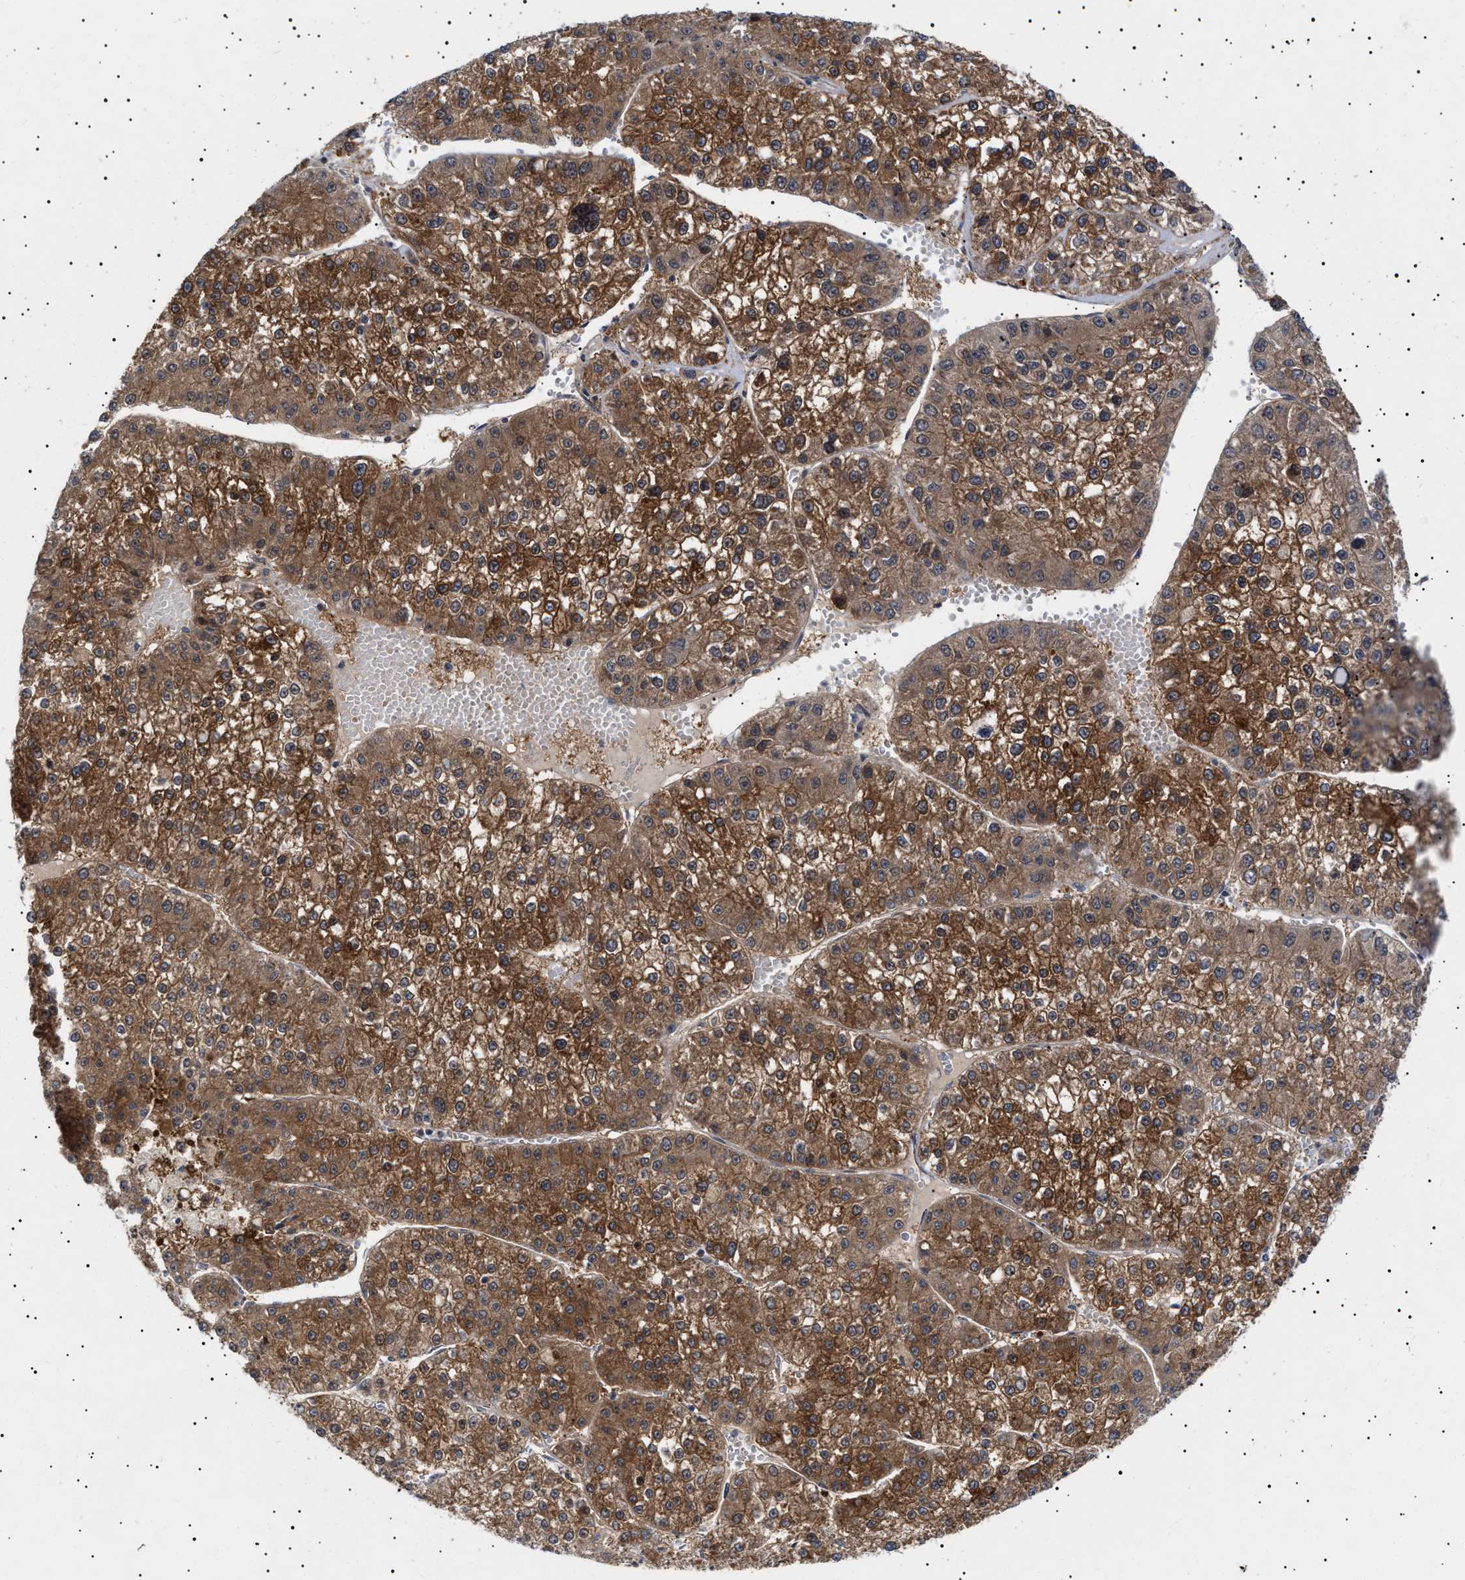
{"staining": {"intensity": "moderate", "quantity": ">75%", "location": "cytoplasmic/membranous"}, "tissue": "liver cancer", "cell_type": "Tumor cells", "image_type": "cancer", "snomed": [{"axis": "morphology", "description": "Carcinoma, Hepatocellular, NOS"}, {"axis": "topography", "description": "Liver"}], "caption": "Tumor cells demonstrate moderate cytoplasmic/membranous positivity in about >75% of cells in liver hepatocellular carcinoma. (Brightfield microscopy of DAB IHC at high magnification).", "gene": "NPLOC4", "patient": {"sex": "female", "age": 73}}